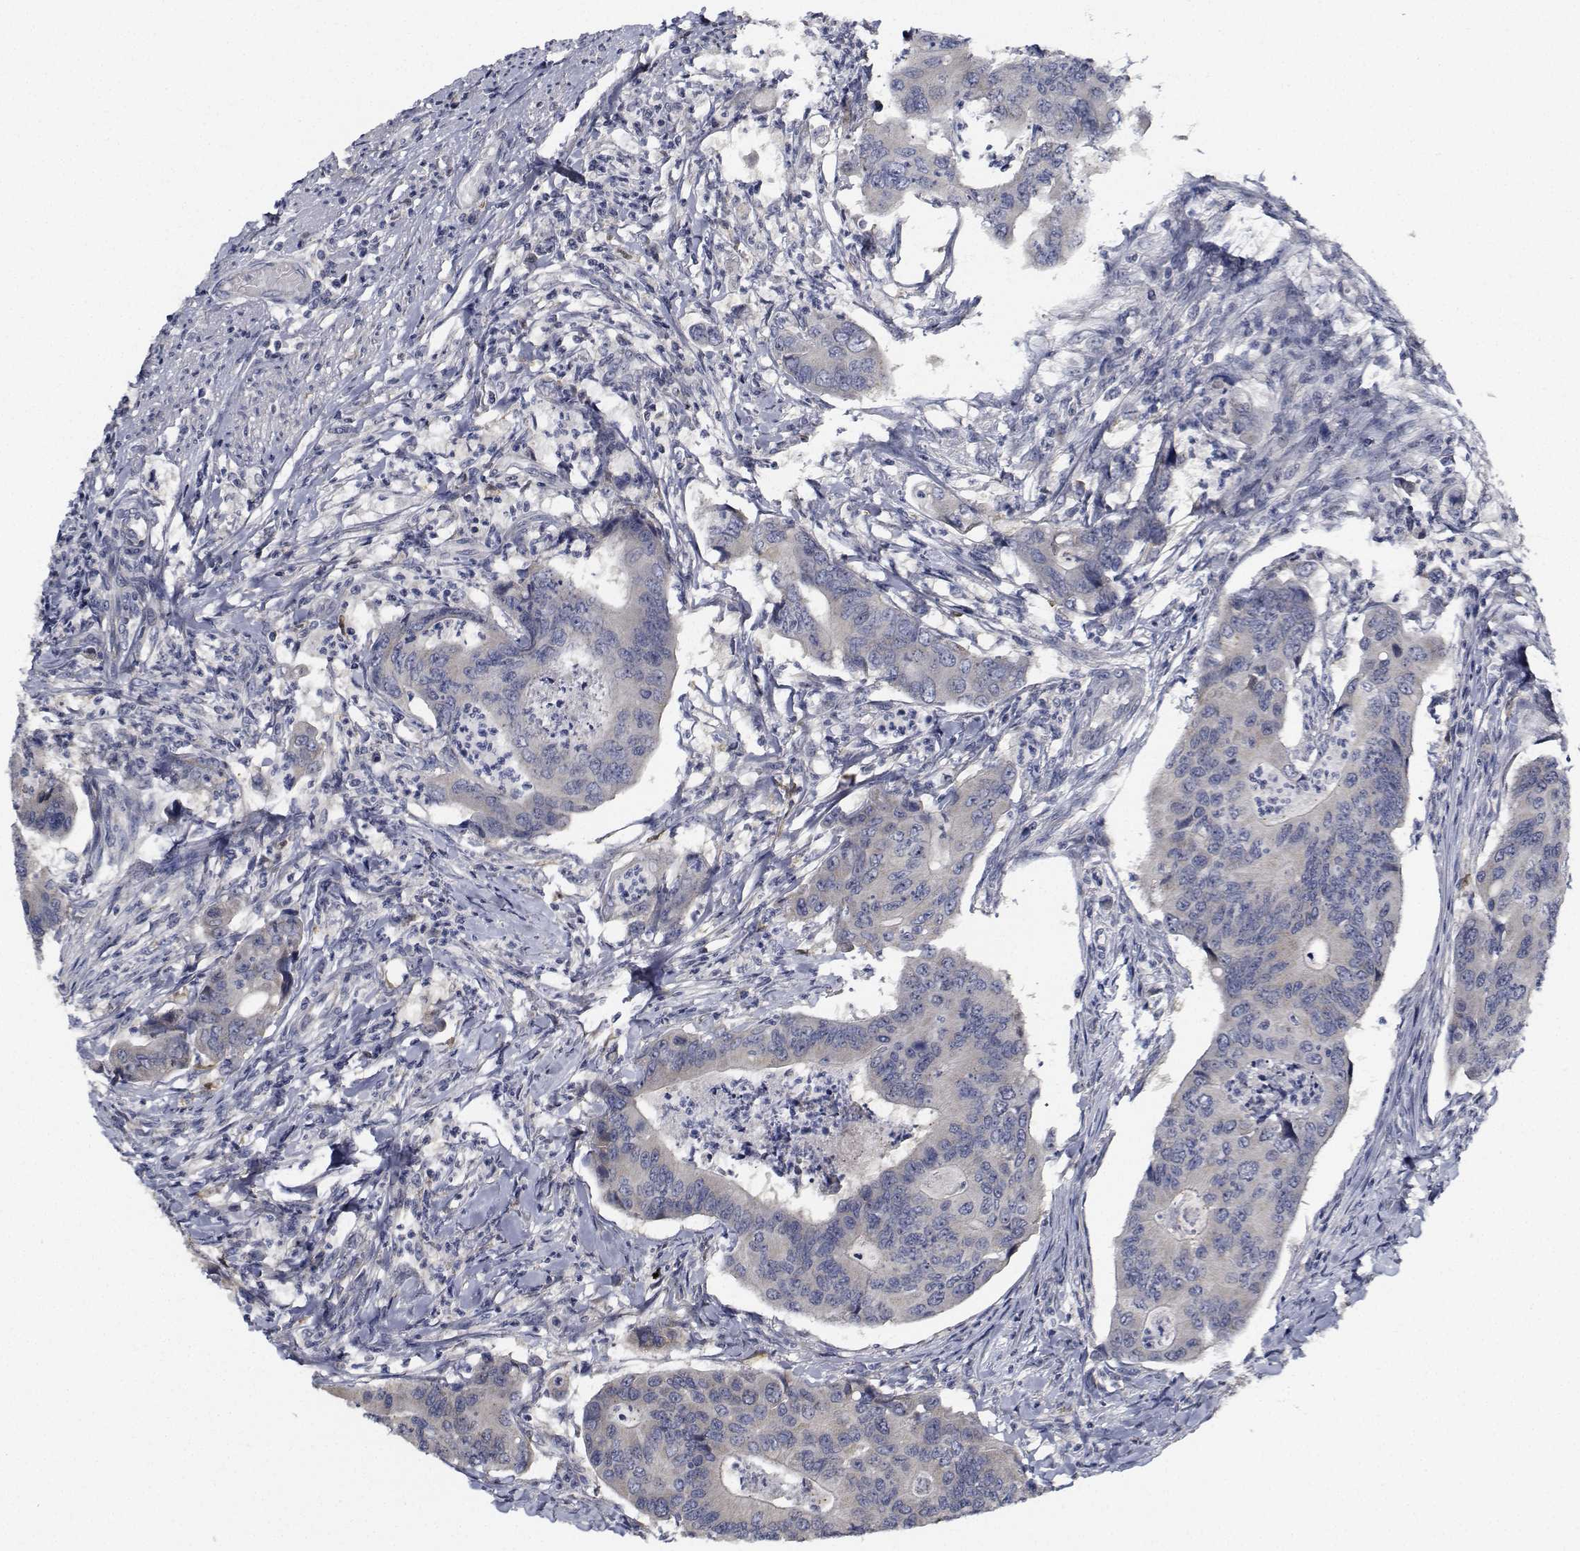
{"staining": {"intensity": "negative", "quantity": "none", "location": "none"}, "tissue": "colorectal cancer", "cell_type": "Tumor cells", "image_type": "cancer", "snomed": [{"axis": "morphology", "description": "Adenocarcinoma, NOS"}, {"axis": "topography", "description": "Colon"}], "caption": "Immunohistochemical staining of human colorectal adenocarcinoma shows no significant positivity in tumor cells.", "gene": "NVL", "patient": {"sex": "female", "age": 67}}